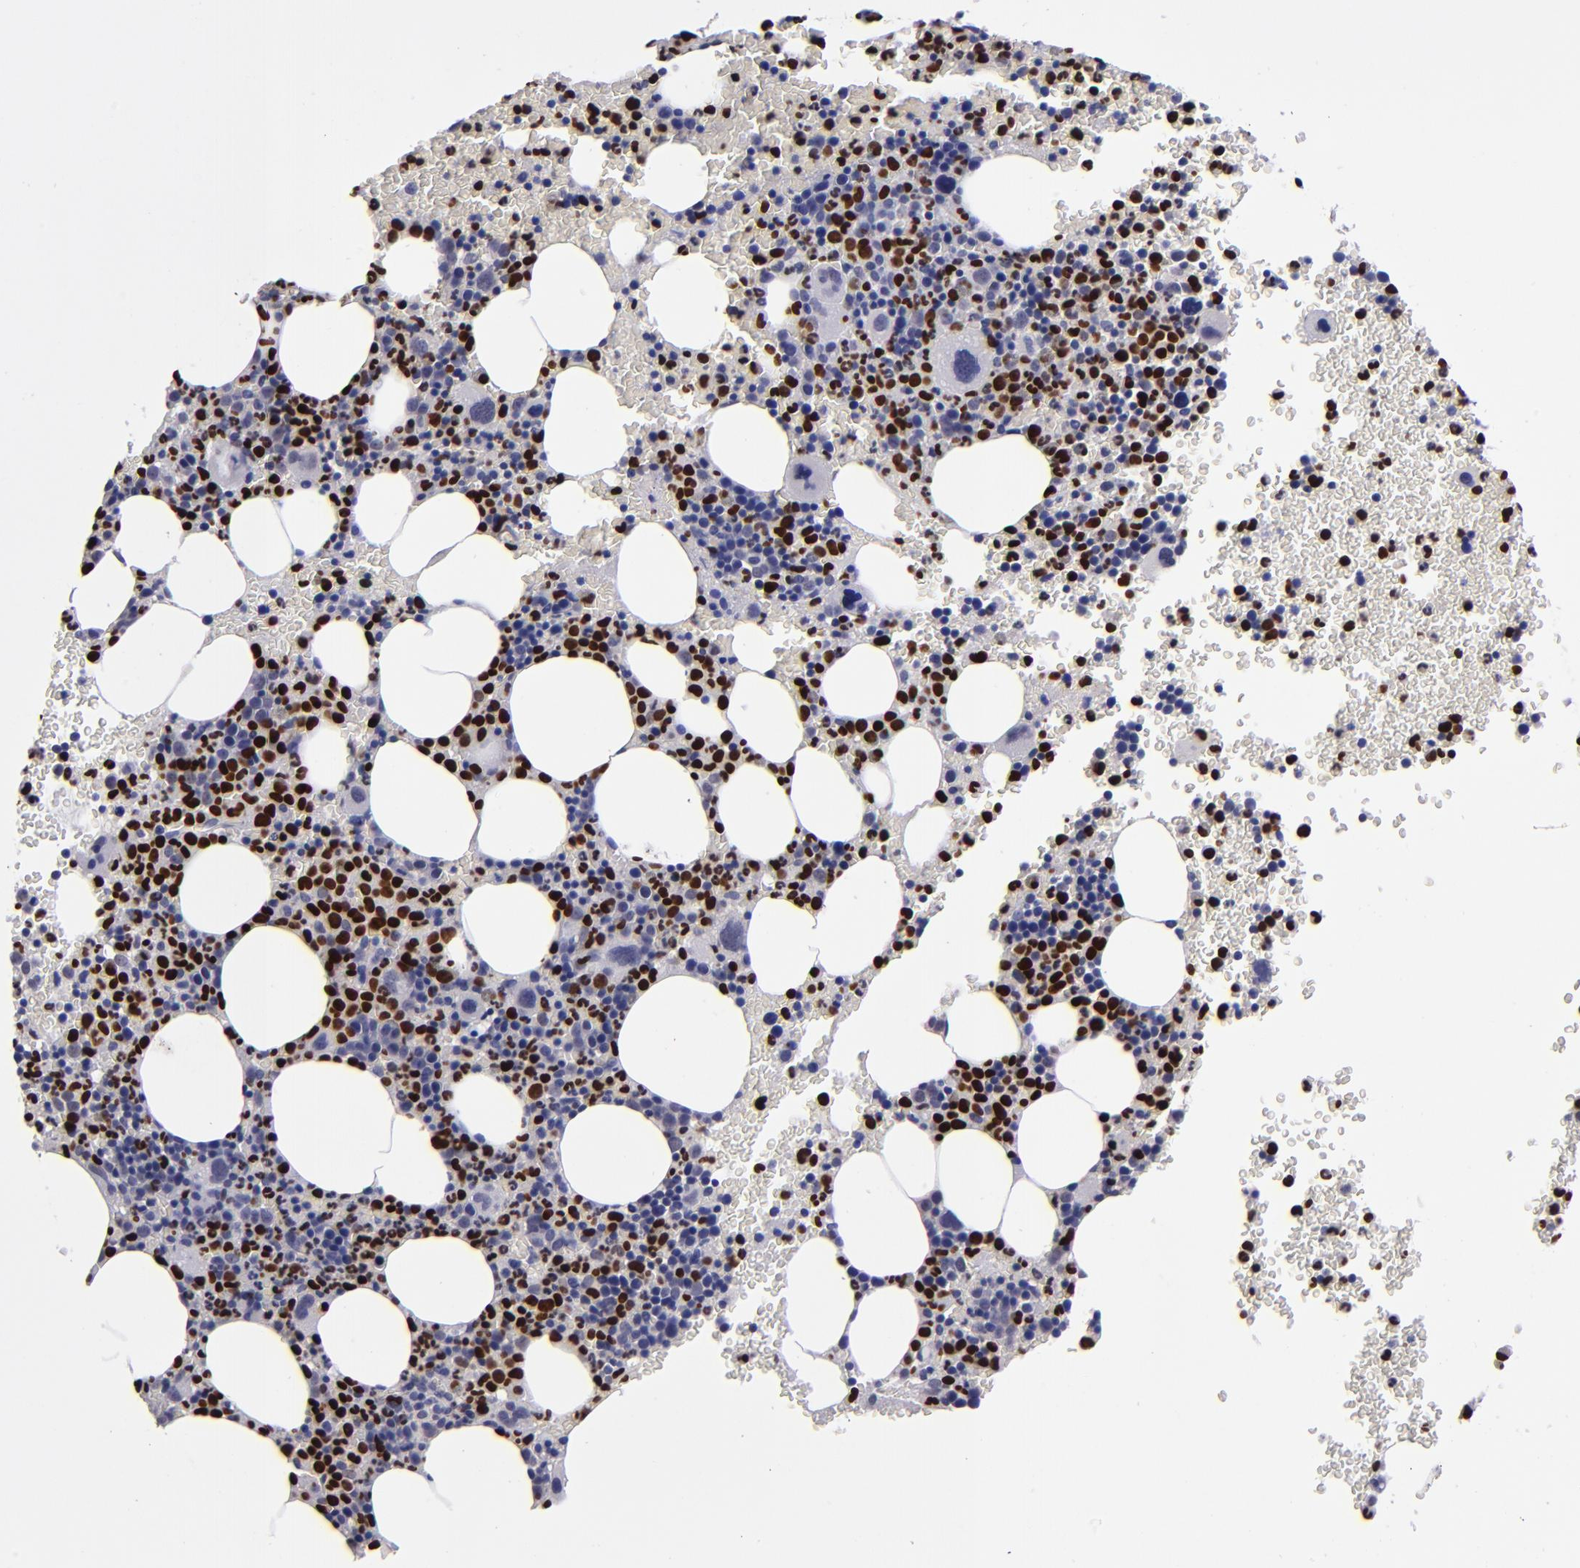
{"staining": {"intensity": "strong", "quantity": "25%-75%", "location": "nuclear"}, "tissue": "bone marrow", "cell_type": "Hematopoietic cells", "image_type": "normal", "snomed": [{"axis": "morphology", "description": "Normal tissue, NOS"}, {"axis": "topography", "description": "Bone marrow"}], "caption": "A high-resolution image shows IHC staining of unremarkable bone marrow, which displays strong nuclear expression in approximately 25%-75% of hematopoietic cells.", "gene": "CEBPE", "patient": {"sex": "male", "age": 68}}